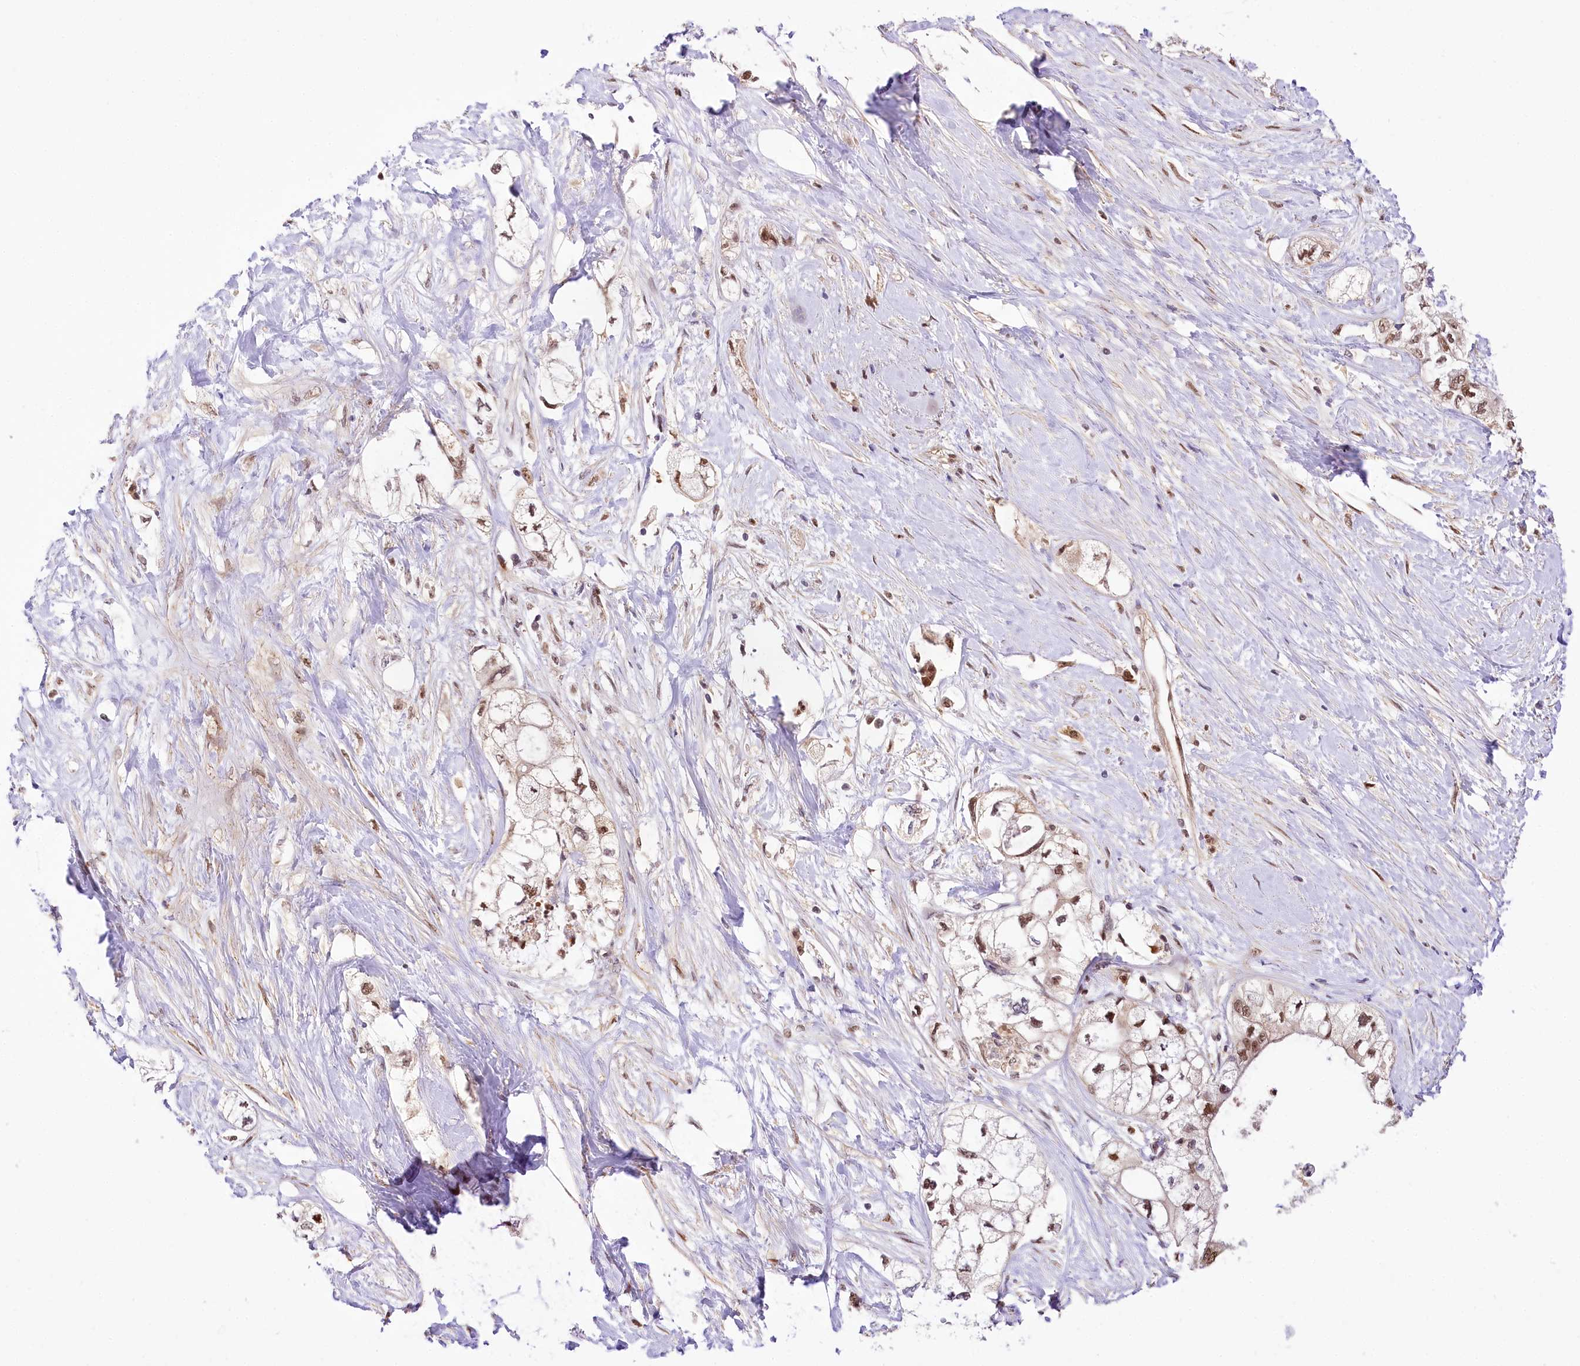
{"staining": {"intensity": "moderate", "quantity": ">75%", "location": "nuclear"}, "tissue": "pancreatic cancer", "cell_type": "Tumor cells", "image_type": "cancer", "snomed": [{"axis": "morphology", "description": "Adenocarcinoma, NOS"}, {"axis": "topography", "description": "Pancreas"}], "caption": "Protein expression analysis of pancreatic cancer reveals moderate nuclear expression in approximately >75% of tumor cells.", "gene": "GNL3L", "patient": {"sex": "male", "age": 70}}